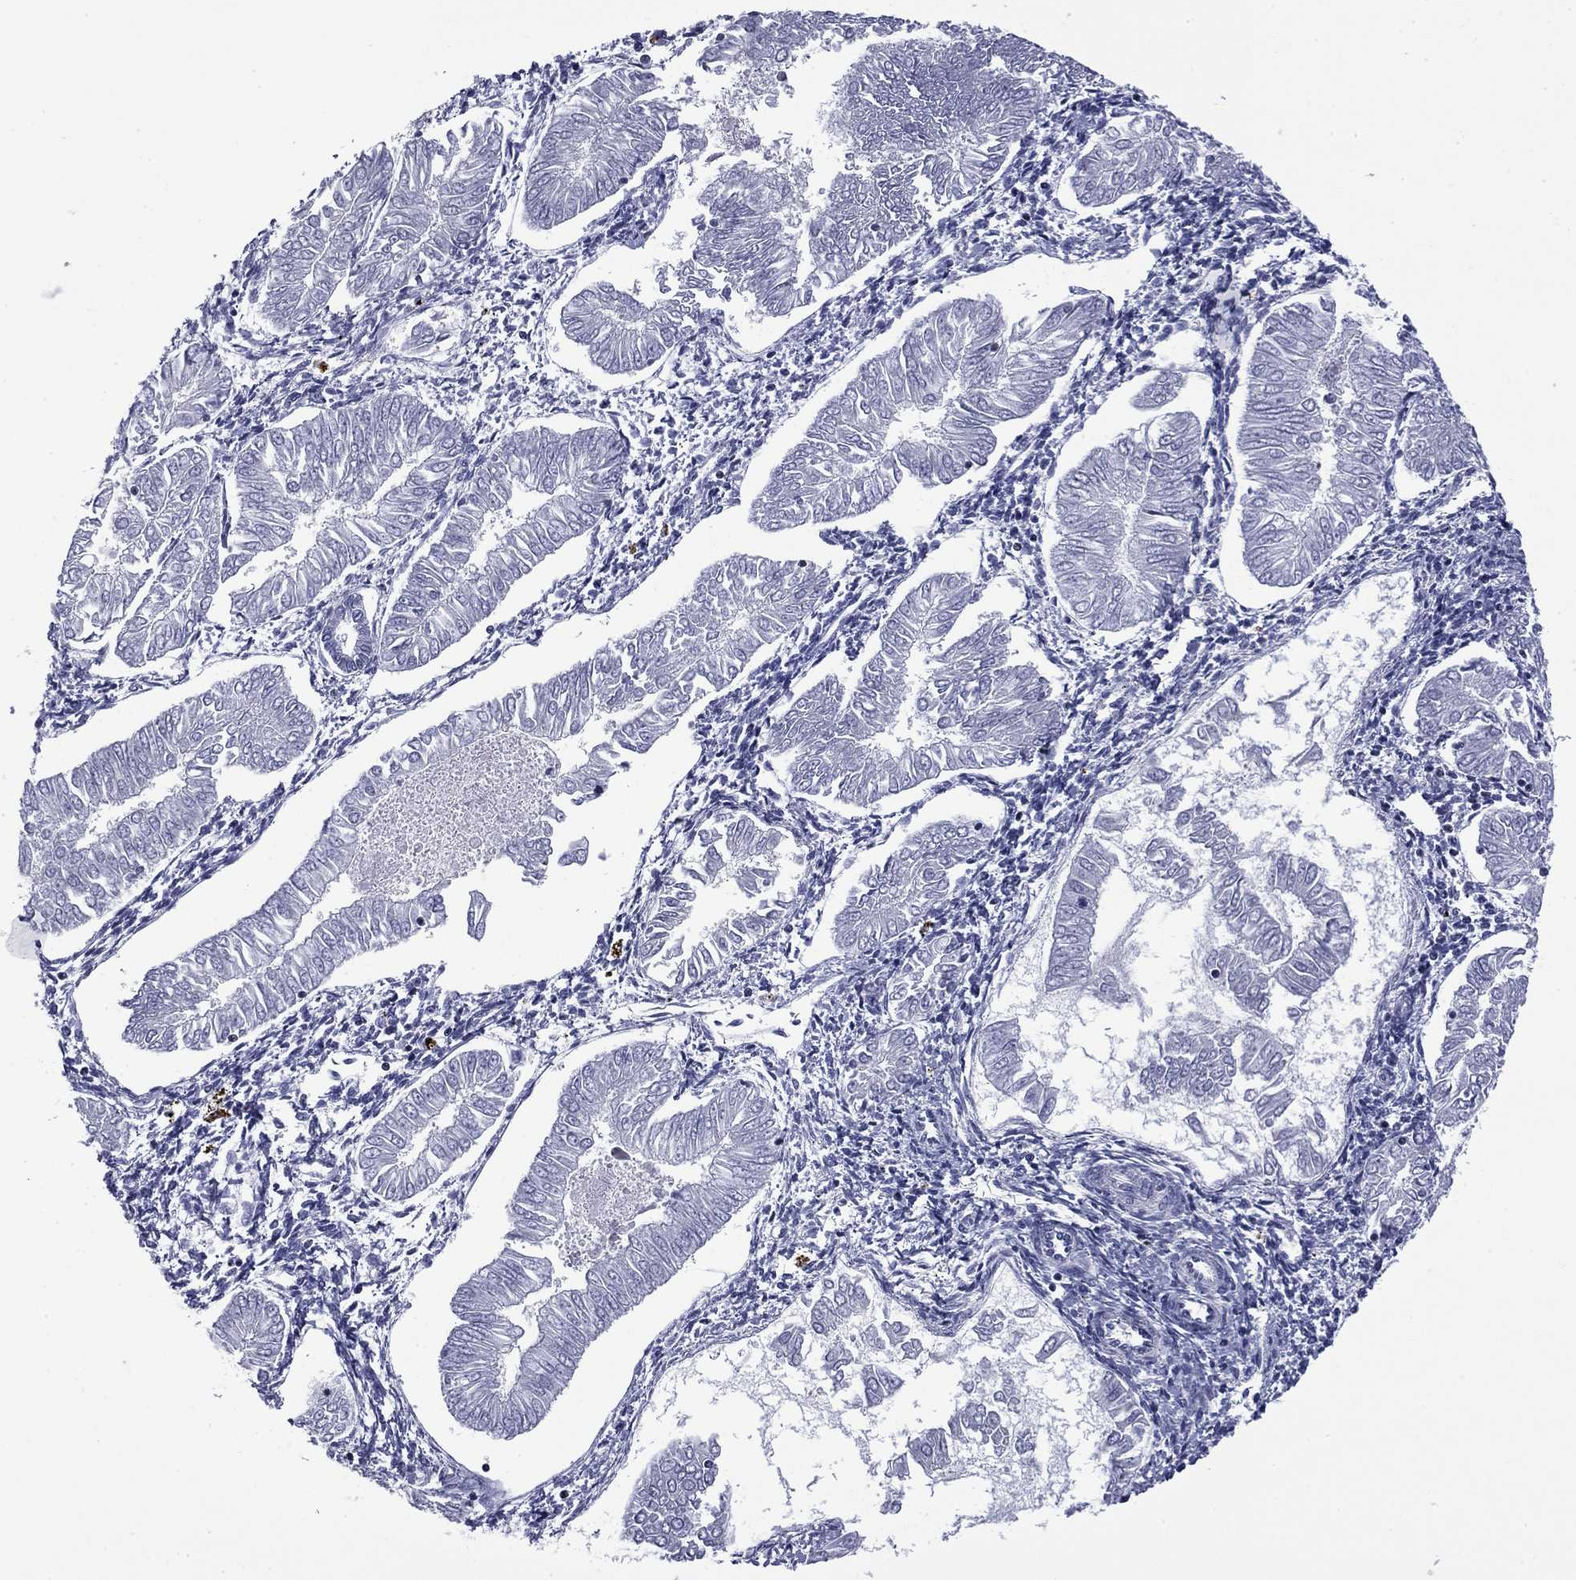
{"staining": {"intensity": "negative", "quantity": "none", "location": "none"}, "tissue": "endometrial cancer", "cell_type": "Tumor cells", "image_type": "cancer", "snomed": [{"axis": "morphology", "description": "Adenocarcinoma, NOS"}, {"axis": "topography", "description": "Endometrium"}], "caption": "Immunohistochemical staining of human endometrial adenocarcinoma reveals no significant expression in tumor cells. (Stains: DAB IHC with hematoxylin counter stain, Microscopy: brightfield microscopy at high magnification).", "gene": "IKZF3", "patient": {"sex": "female", "age": 53}}